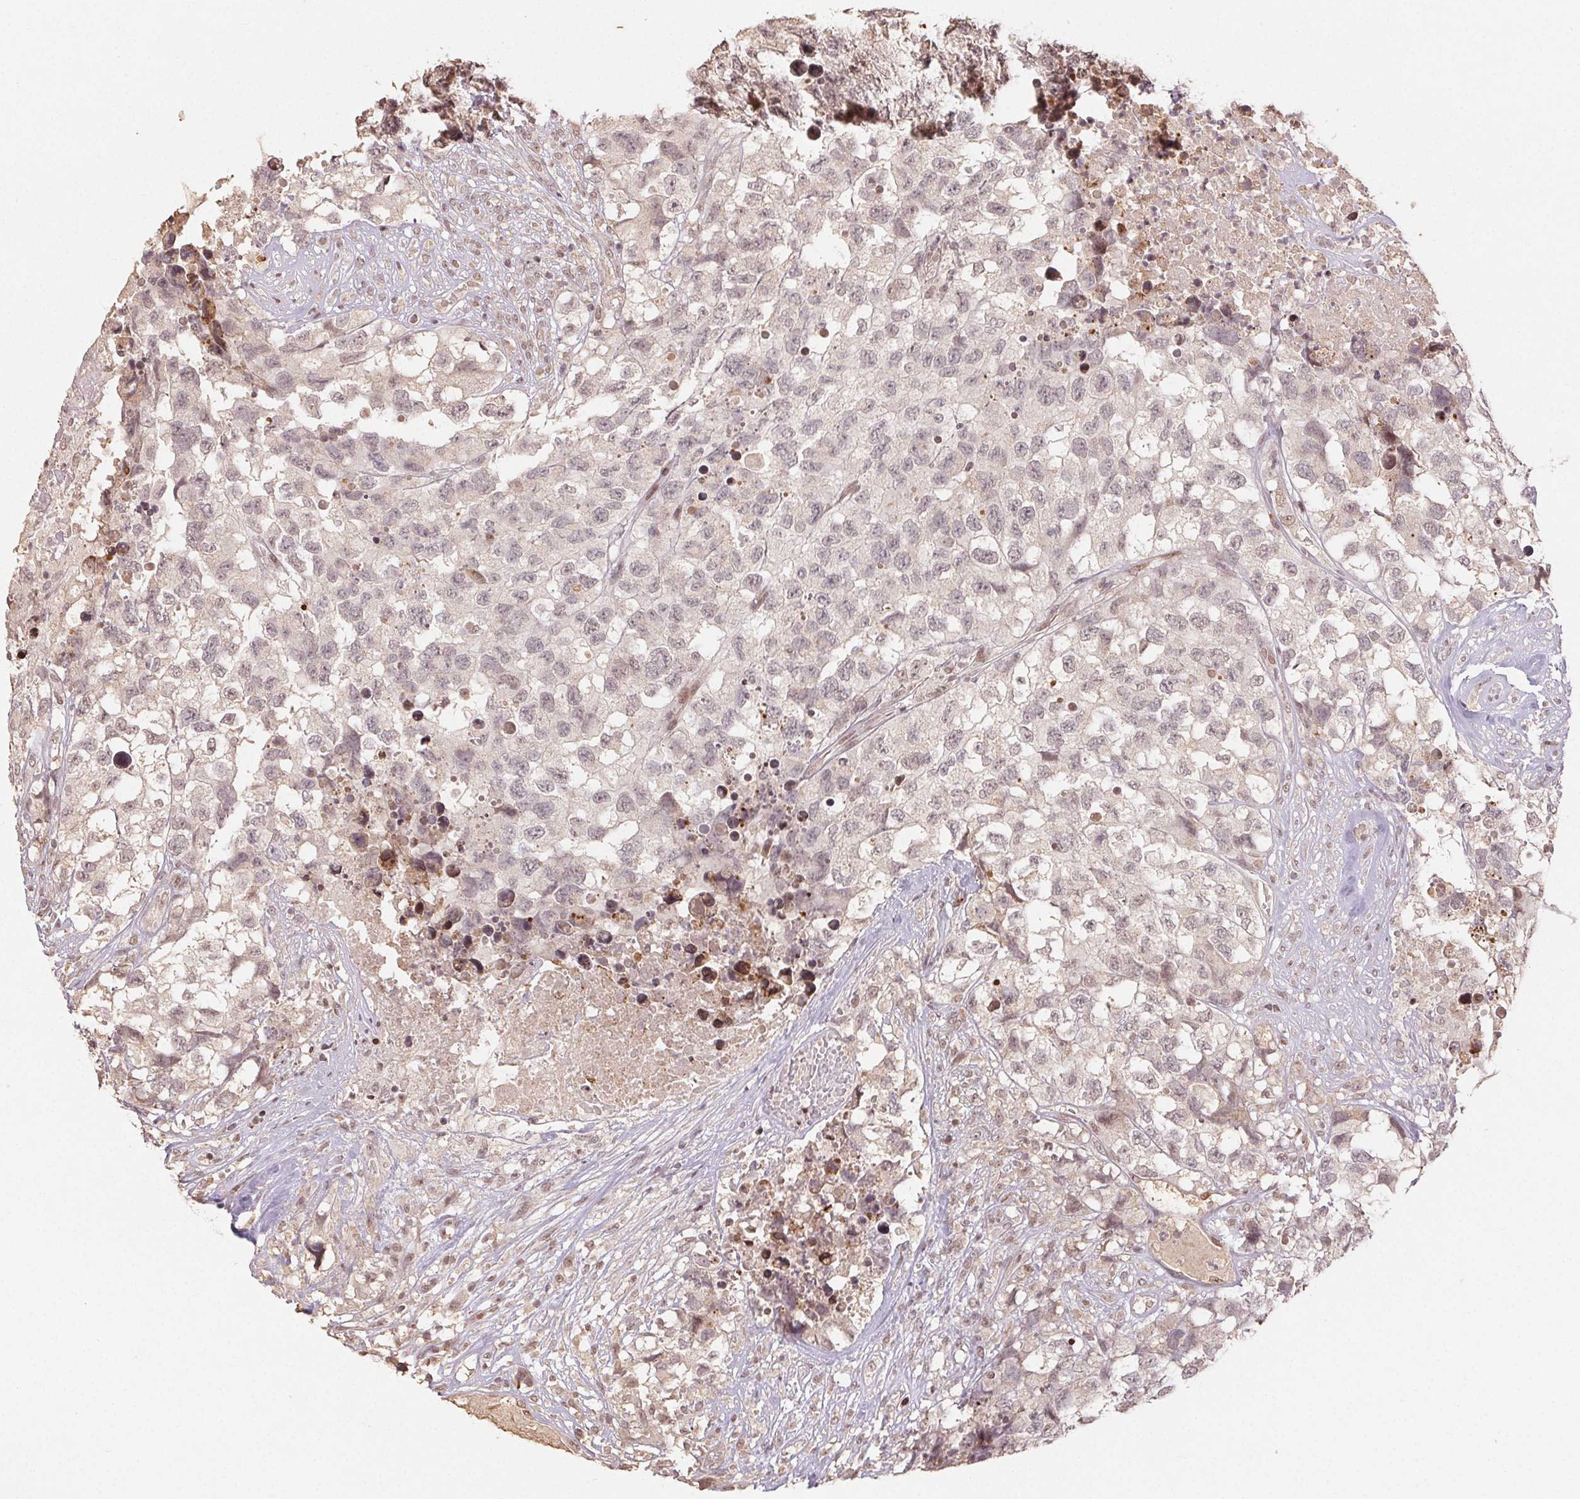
{"staining": {"intensity": "negative", "quantity": "none", "location": "none"}, "tissue": "testis cancer", "cell_type": "Tumor cells", "image_type": "cancer", "snomed": [{"axis": "morphology", "description": "Carcinoma, Embryonal, NOS"}, {"axis": "topography", "description": "Testis"}], "caption": "The immunohistochemistry (IHC) photomicrograph has no significant staining in tumor cells of testis cancer tissue.", "gene": "MAPKAPK2", "patient": {"sex": "male", "age": 83}}